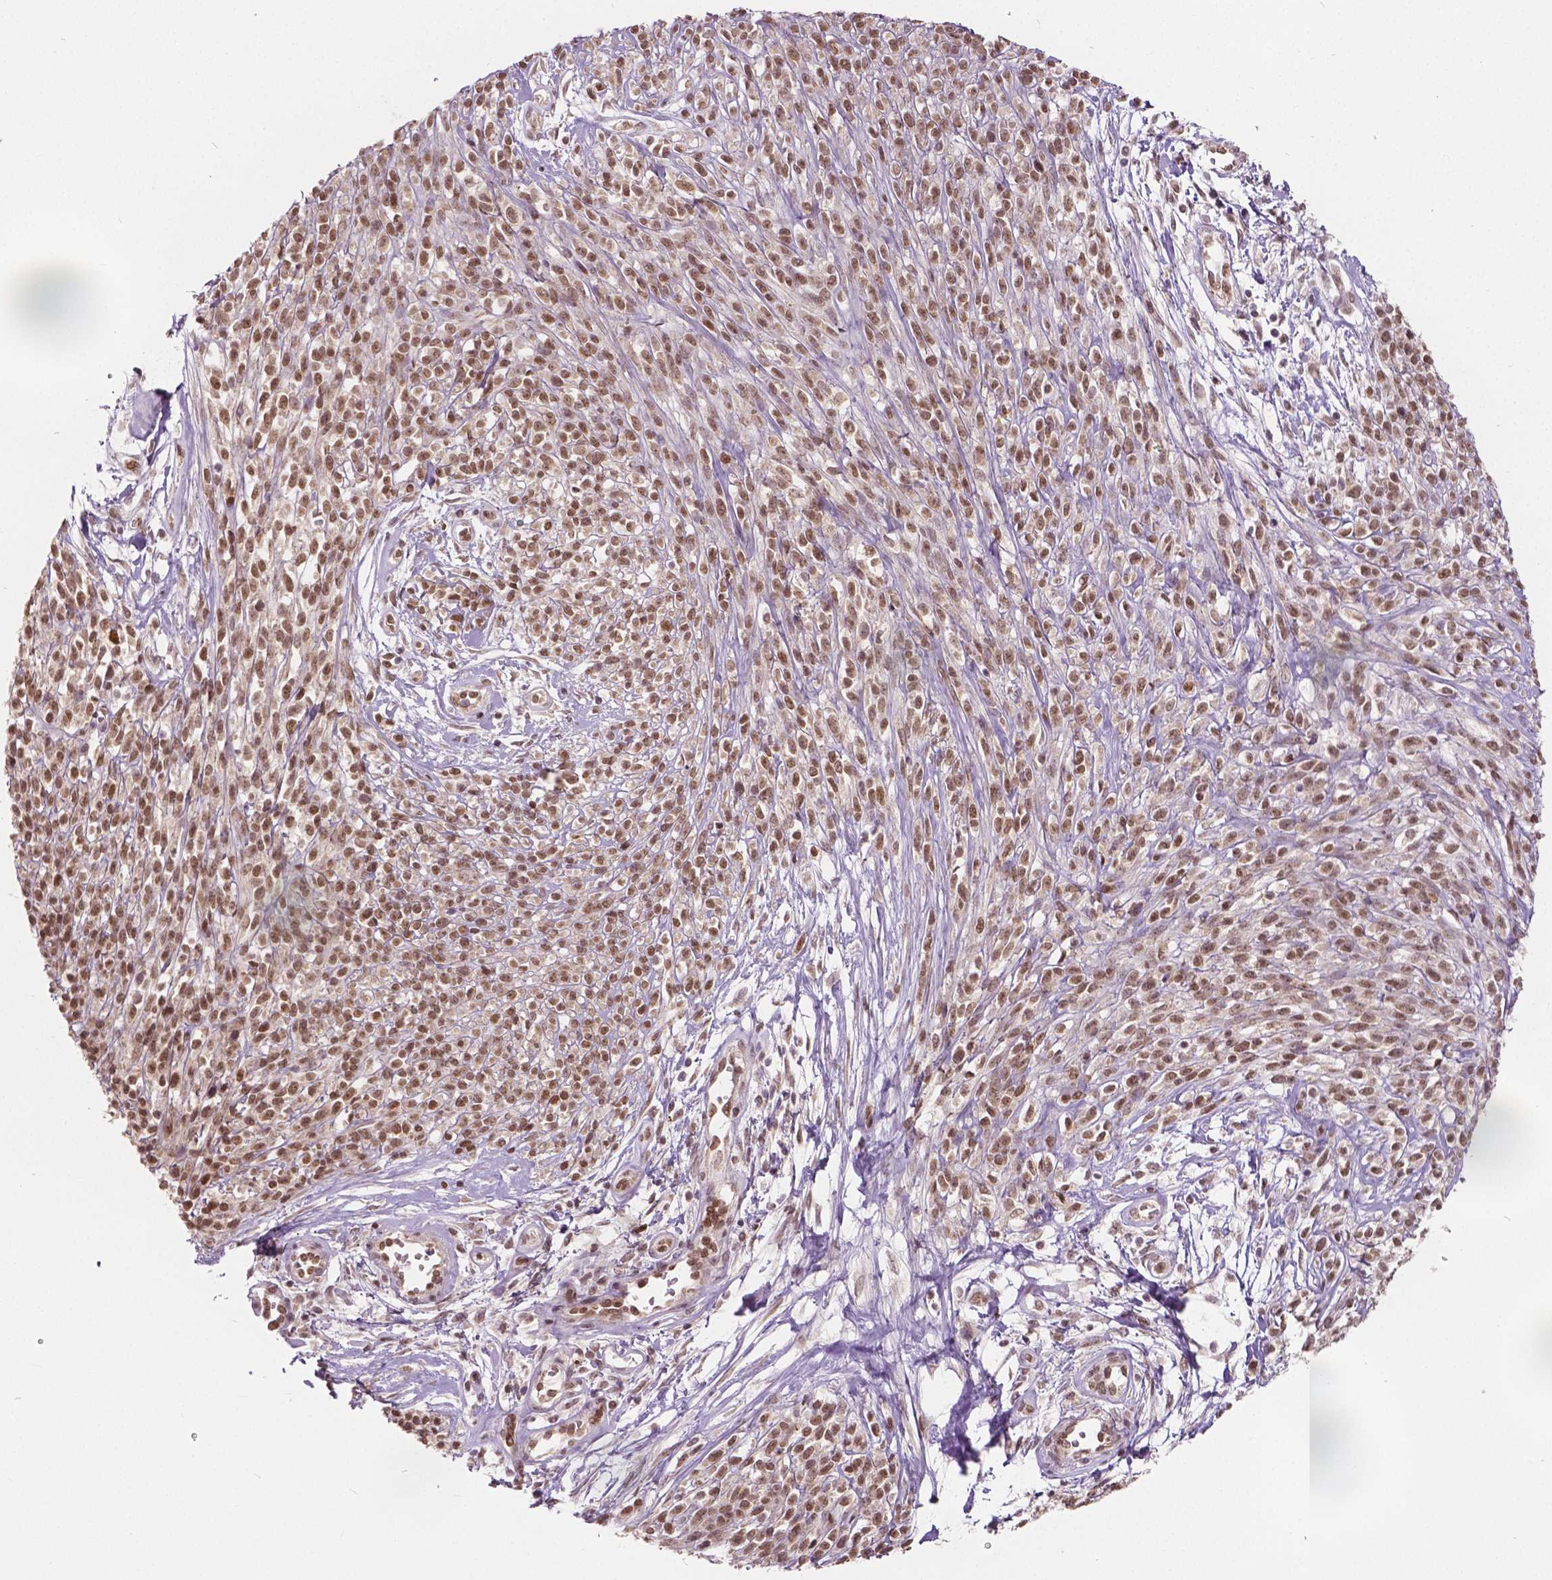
{"staining": {"intensity": "moderate", "quantity": ">75%", "location": "nuclear"}, "tissue": "melanoma", "cell_type": "Tumor cells", "image_type": "cancer", "snomed": [{"axis": "morphology", "description": "Malignant melanoma, NOS"}, {"axis": "topography", "description": "Skin"}, {"axis": "topography", "description": "Skin of trunk"}], "caption": "The immunohistochemical stain shows moderate nuclear expression in tumor cells of malignant melanoma tissue.", "gene": "HMBOX1", "patient": {"sex": "male", "age": 74}}